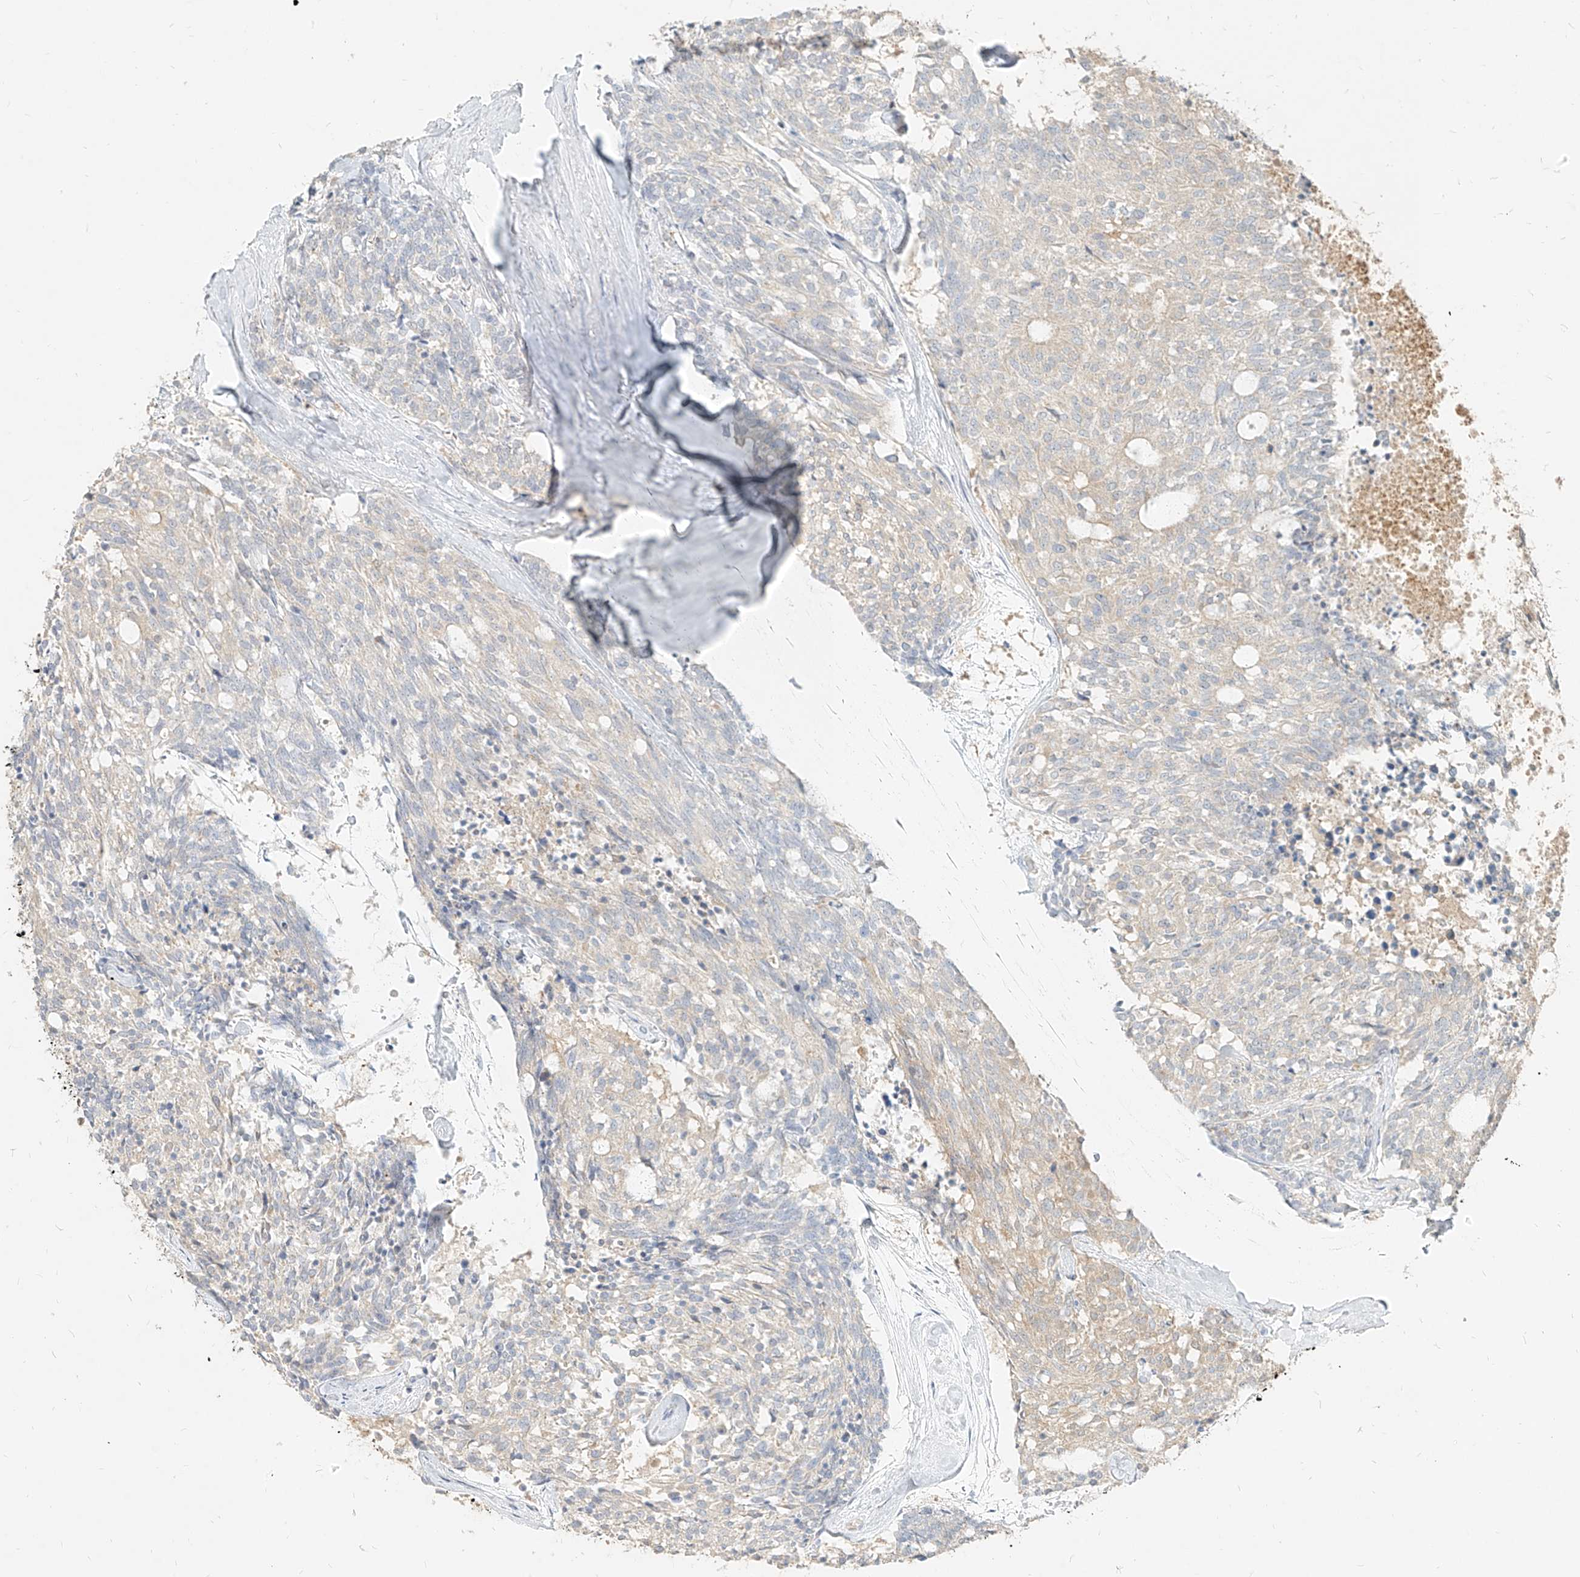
{"staining": {"intensity": "weak", "quantity": "<25%", "location": "cytoplasmic/membranous"}, "tissue": "carcinoid", "cell_type": "Tumor cells", "image_type": "cancer", "snomed": [{"axis": "morphology", "description": "Carcinoid, malignant, NOS"}, {"axis": "topography", "description": "Pancreas"}], "caption": "IHC image of neoplastic tissue: malignant carcinoid stained with DAB displays no significant protein positivity in tumor cells. The staining is performed using DAB (3,3'-diaminobenzidine) brown chromogen with nuclei counter-stained in using hematoxylin.", "gene": "PGD", "patient": {"sex": "female", "age": 54}}